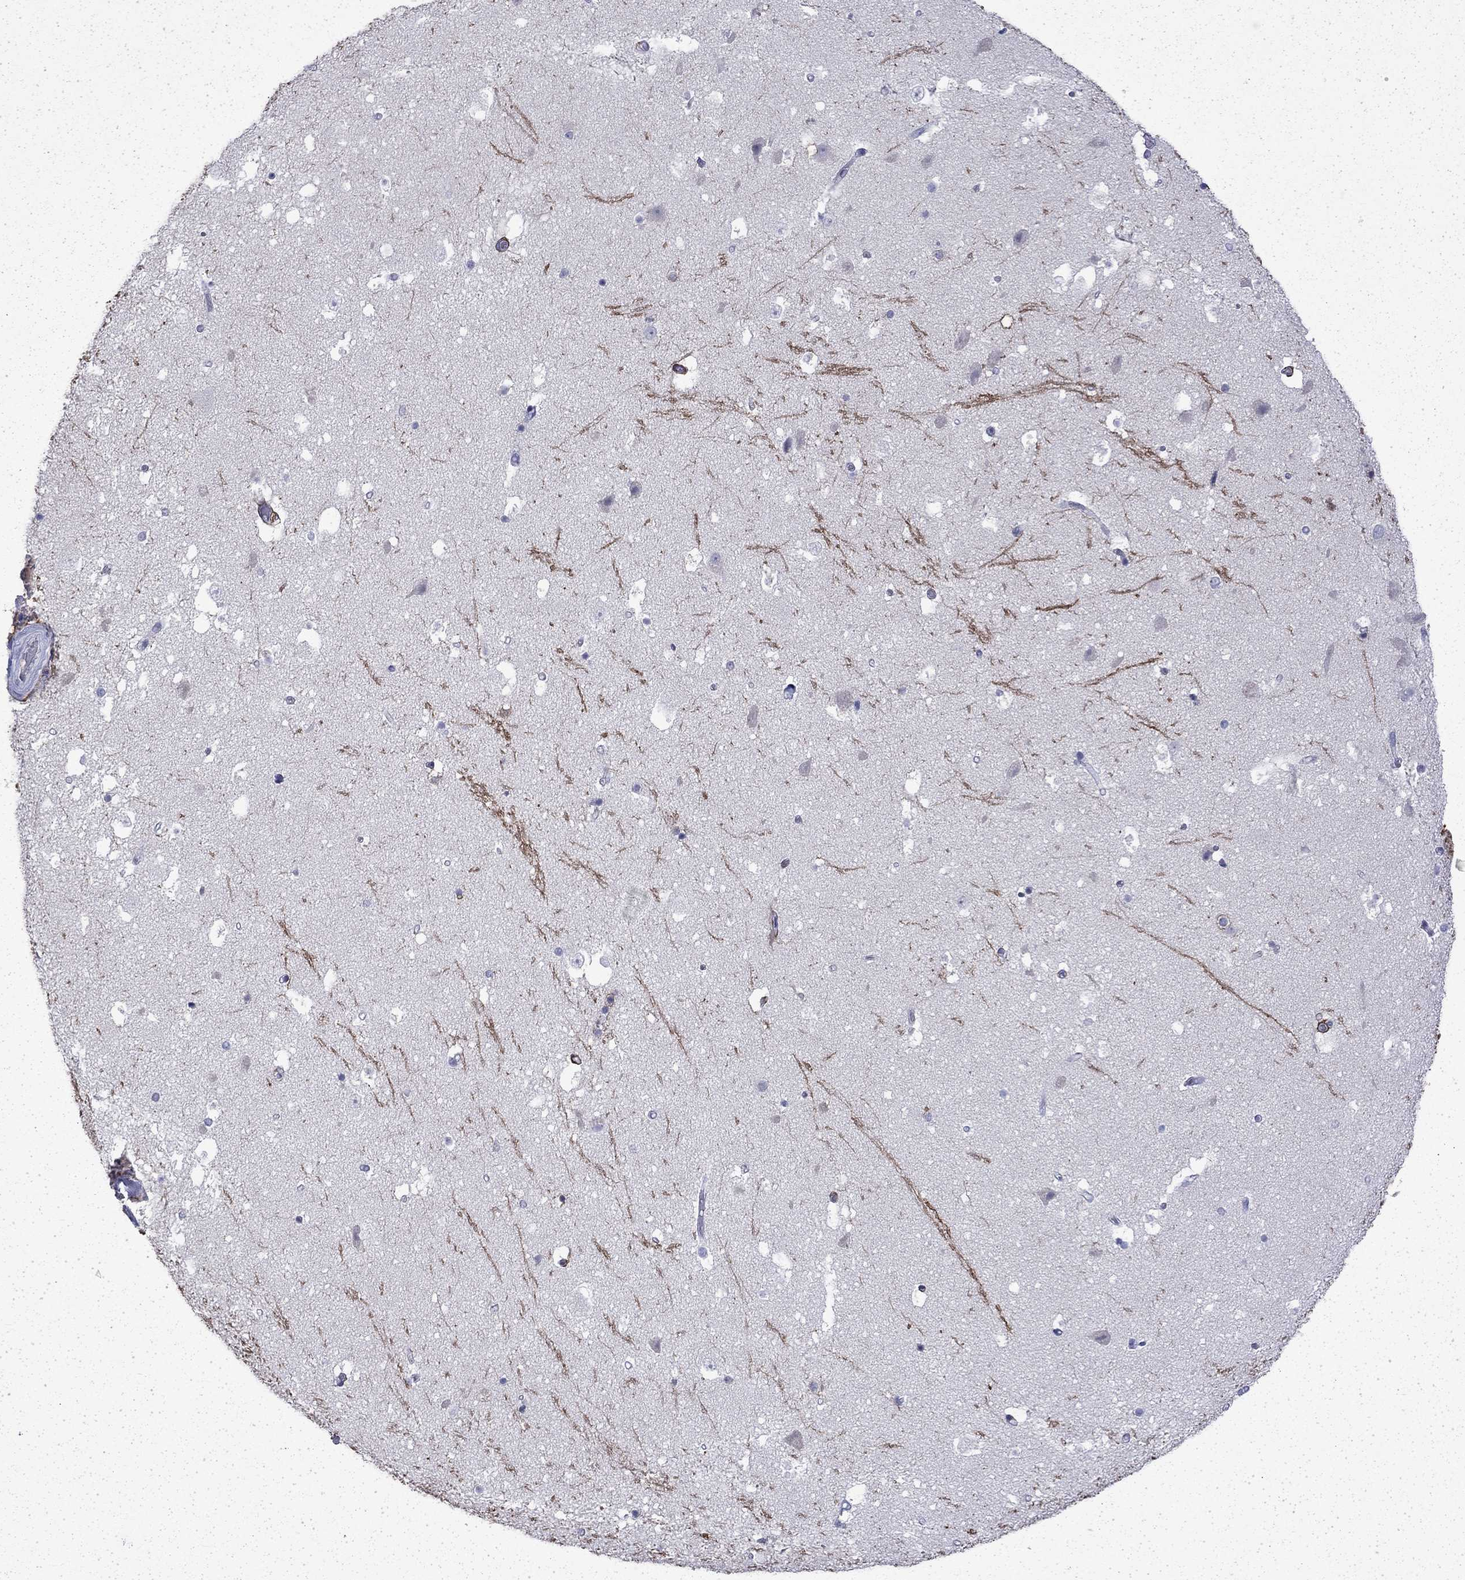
{"staining": {"intensity": "negative", "quantity": "none", "location": "none"}, "tissue": "hippocampus", "cell_type": "Glial cells", "image_type": "normal", "snomed": [{"axis": "morphology", "description": "Normal tissue, NOS"}, {"axis": "topography", "description": "Hippocampus"}], "caption": "Glial cells show no significant positivity in unremarkable hippocampus. The staining is performed using DAB (3,3'-diaminobenzidine) brown chromogen with nuclei counter-stained in using hematoxylin.", "gene": "ENPP6", "patient": {"sex": "male", "age": 51}}